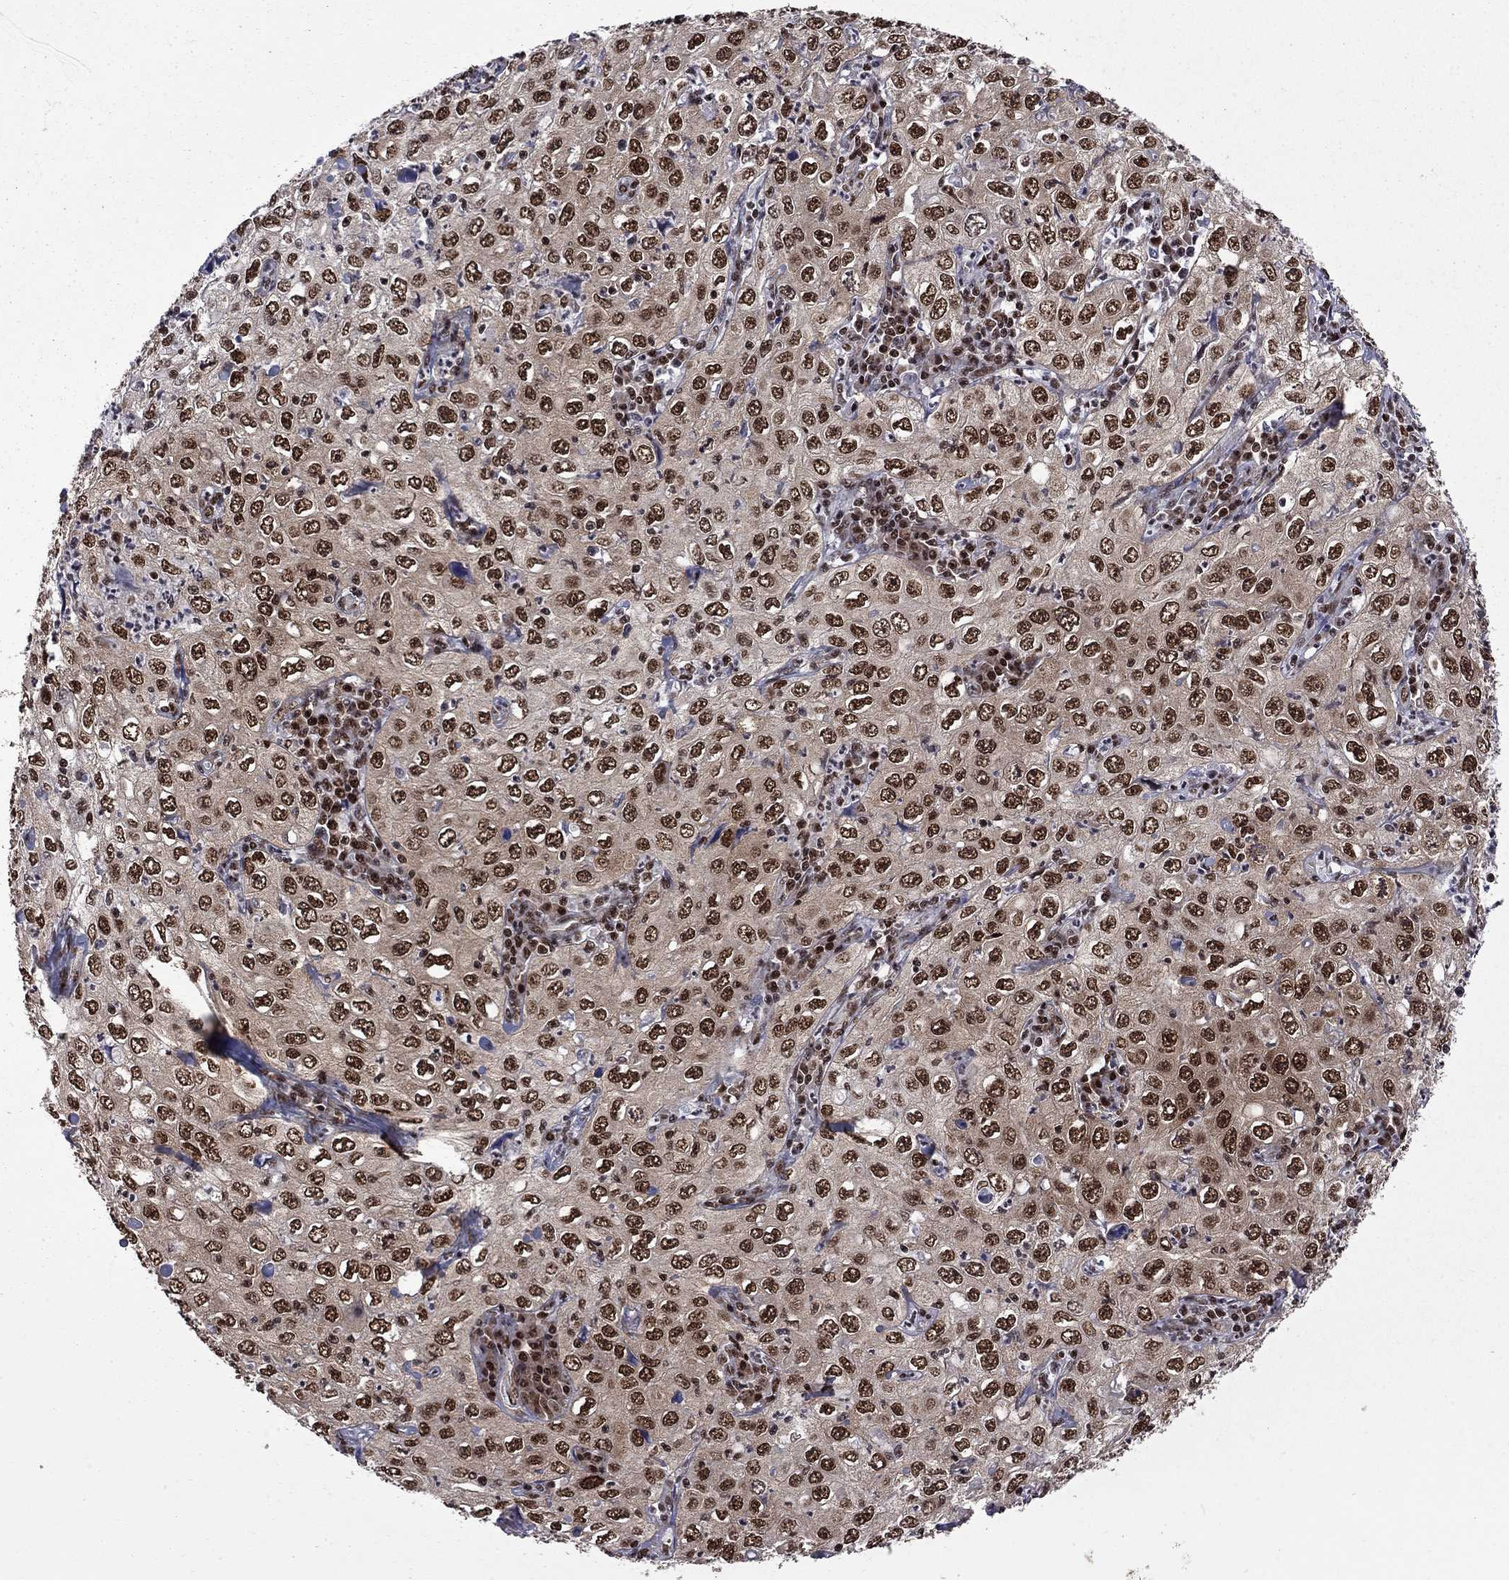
{"staining": {"intensity": "strong", "quantity": ">75%", "location": "nuclear"}, "tissue": "cervical cancer", "cell_type": "Tumor cells", "image_type": "cancer", "snomed": [{"axis": "morphology", "description": "Squamous cell carcinoma, NOS"}, {"axis": "topography", "description": "Cervix"}], "caption": "Cervical squamous cell carcinoma tissue displays strong nuclear positivity in about >75% of tumor cells, visualized by immunohistochemistry. (Stains: DAB (3,3'-diaminobenzidine) in brown, nuclei in blue, Microscopy: brightfield microscopy at high magnification).", "gene": "MED25", "patient": {"sex": "female", "age": 24}}